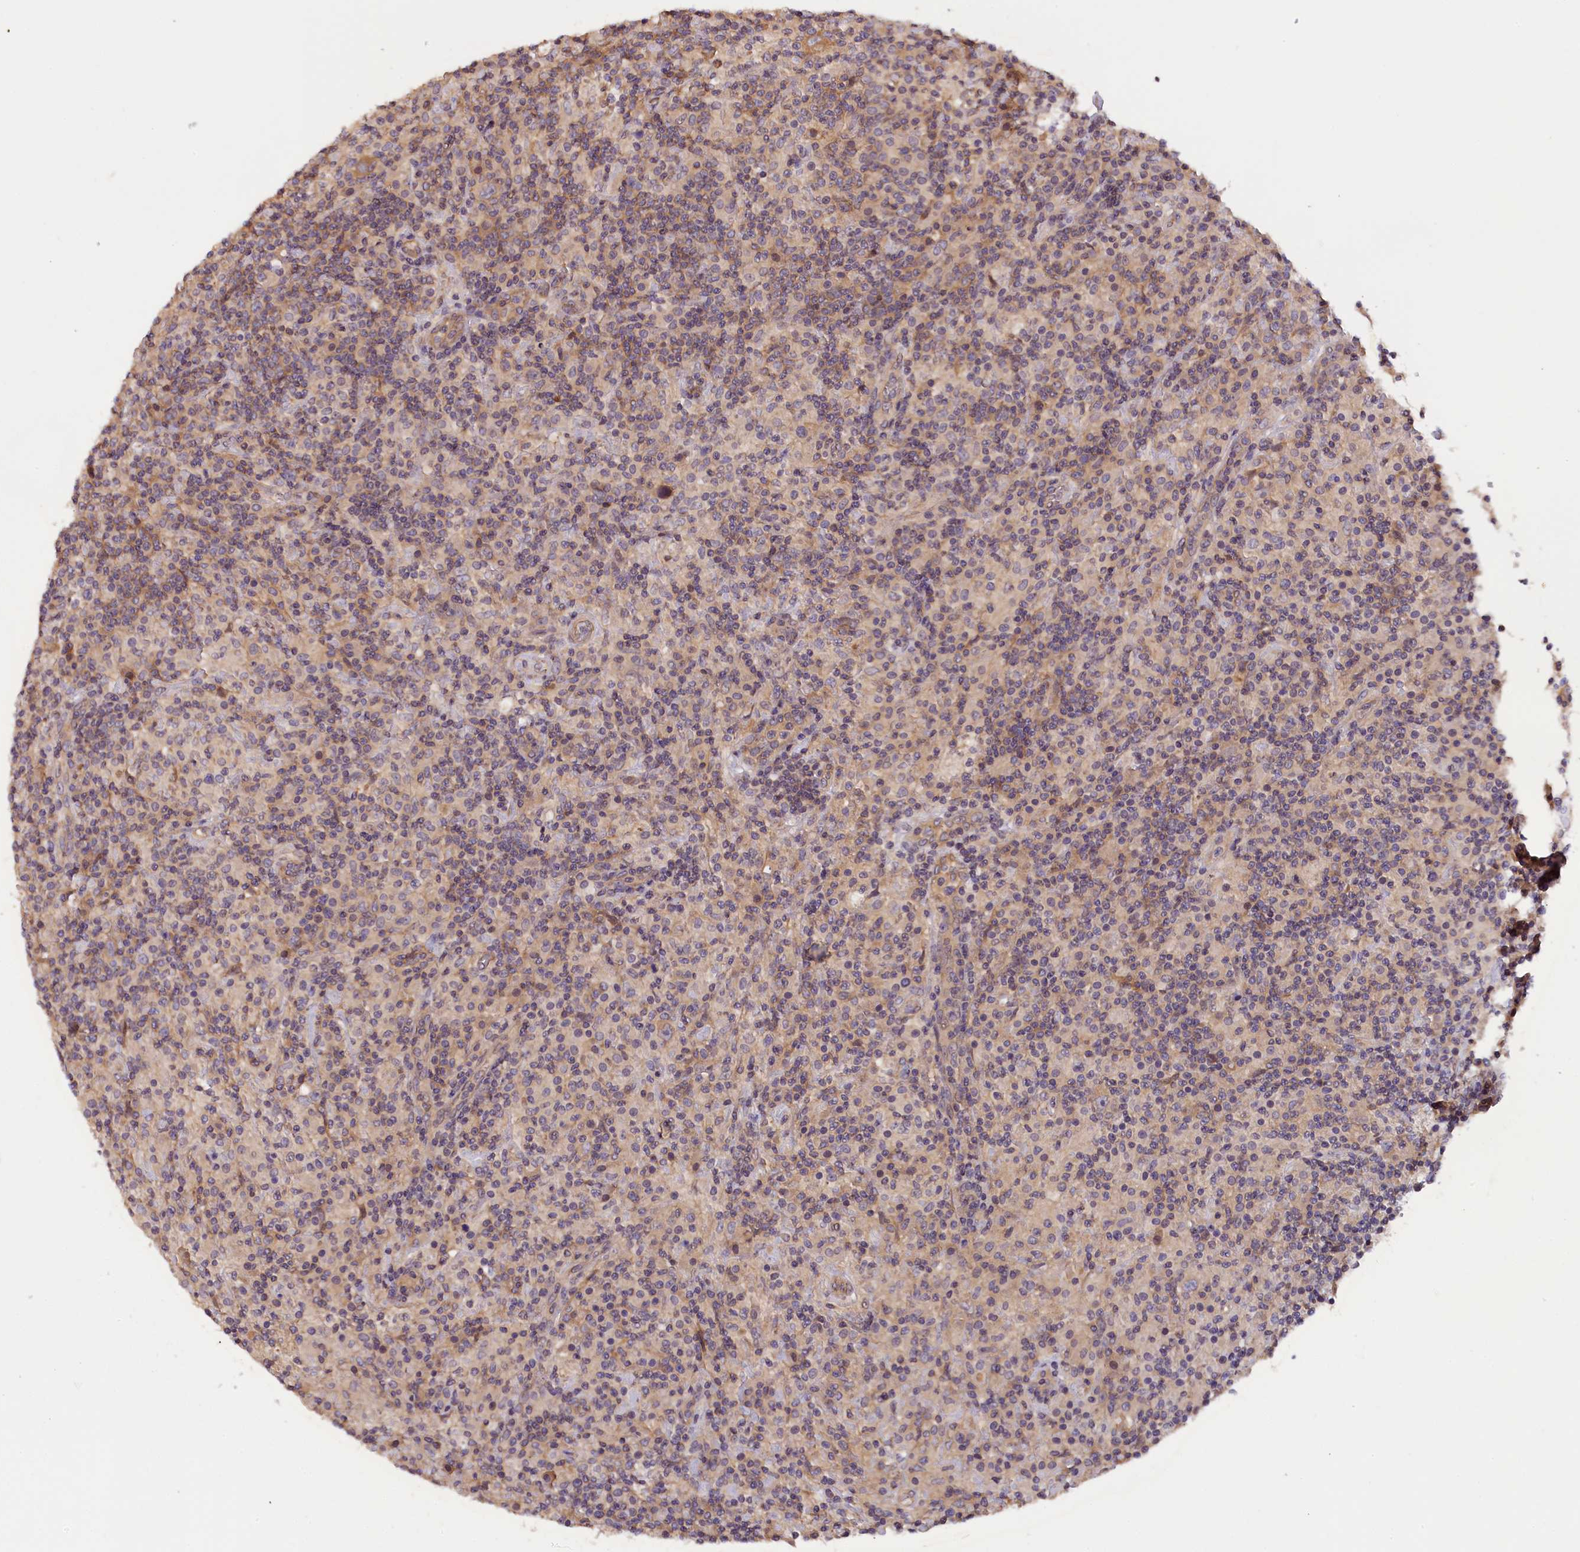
{"staining": {"intensity": "weak", "quantity": ">75%", "location": "cytoplasmic/membranous"}, "tissue": "lymphoma", "cell_type": "Tumor cells", "image_type": "cancer", "snomed": [{"axis": "morphology", "description": "Hodgkin's disease, NOS"}, {"axis": "topography", "description": "Lymph node"}], "caption": "IHC of human Hodgkin's disease reveals low levels of weak cytoplasmic/membranous expression in approximately >75% of tumor cells. The staining was performed using DAB (3,3'-diaminobenzidine), with brown indicating positive protein expression. Nuclei are stained blue with hematoxylin.", "gene": "SETD6", "patient": {"sex": "male", "age": 70}}